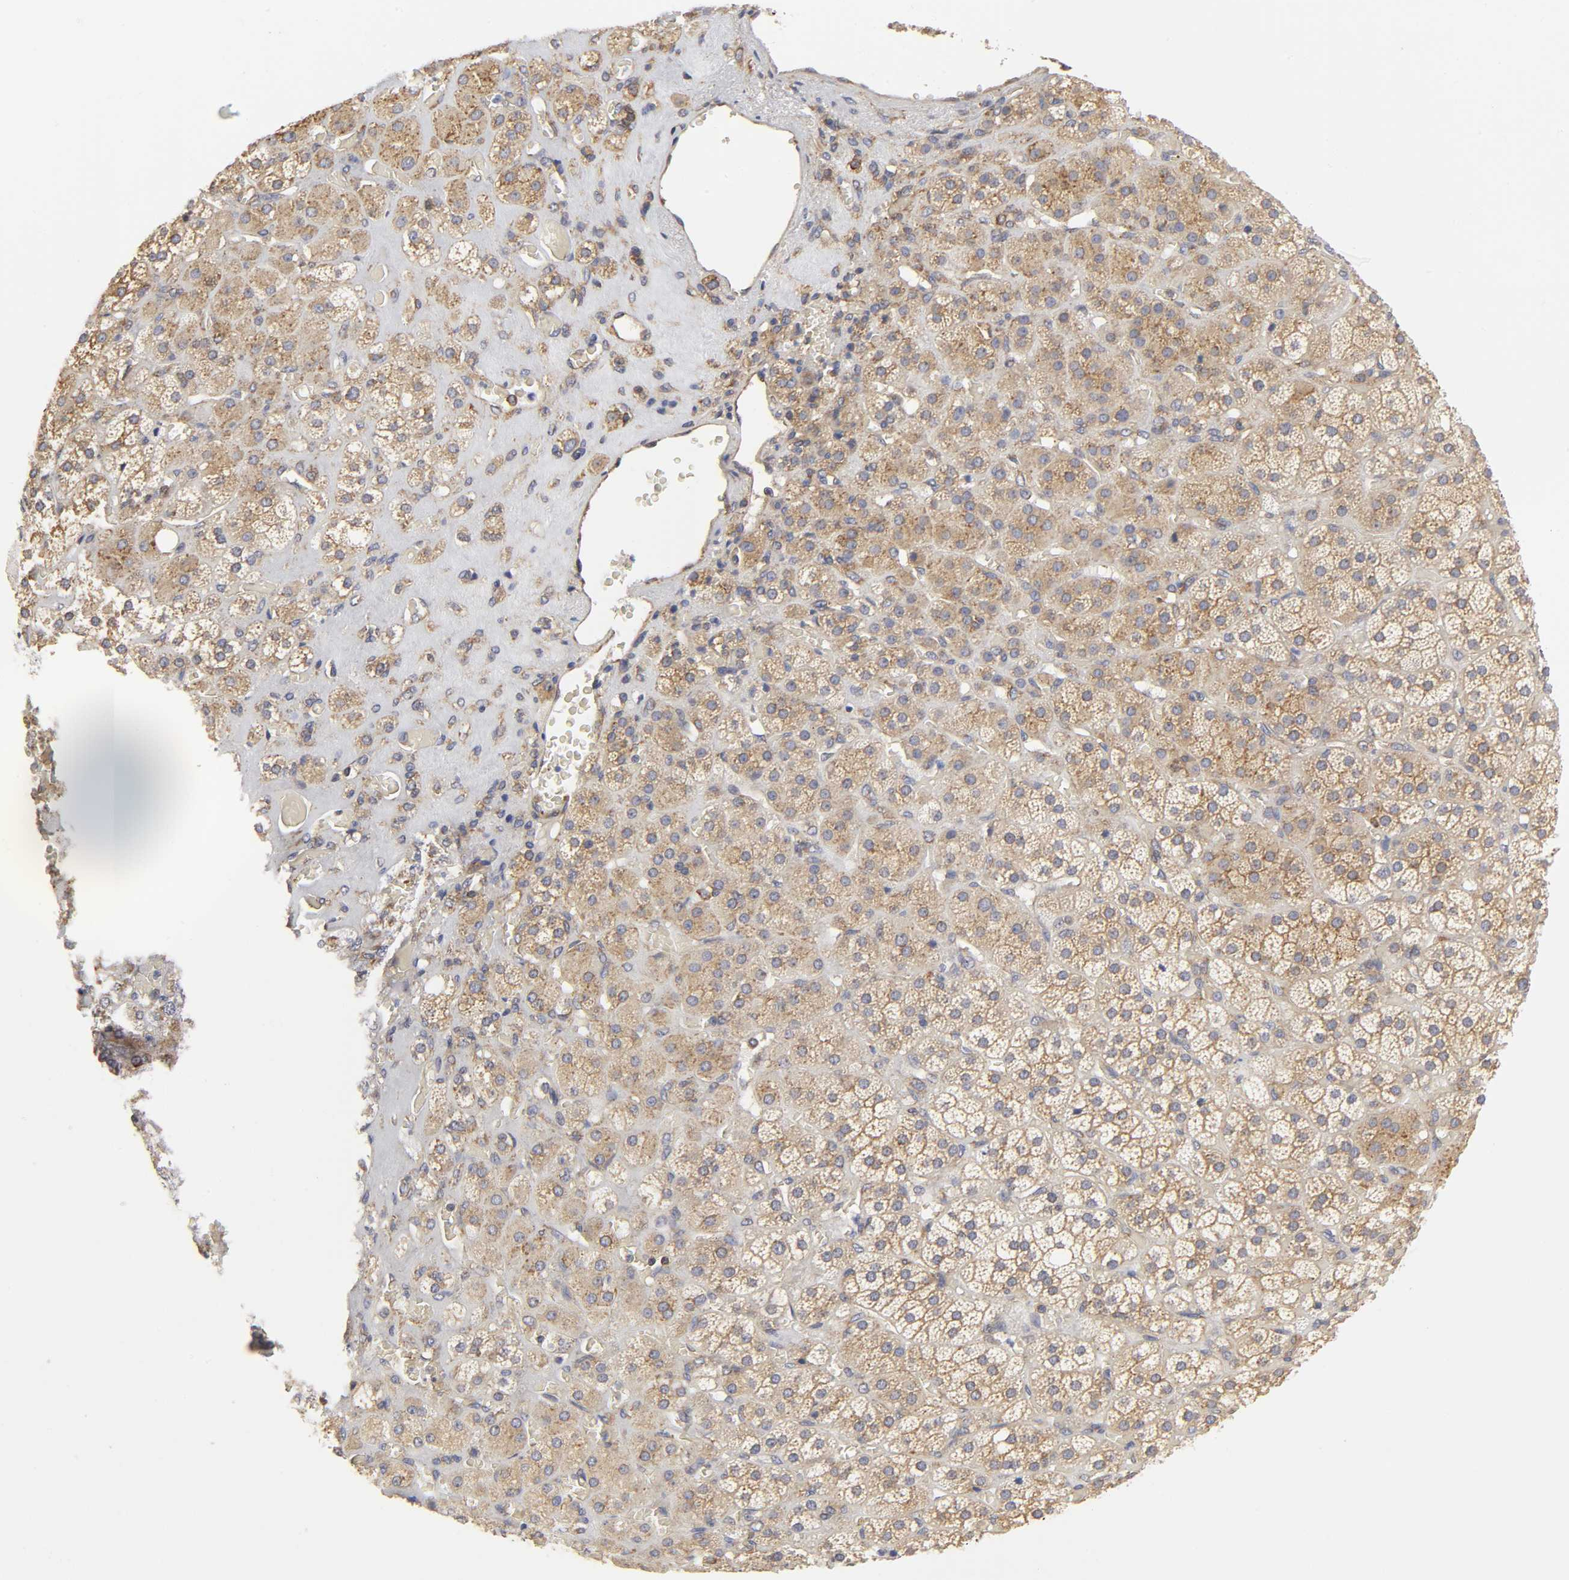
{"staining": {"intensity": "moderate", "quantity": ">75%", "location": "cytoplasmic/membranous"}, "tissue": "adrenal gland", "cell_type": "Glandular cells", "image_type": "normal", "snomed": [{"axis": "morphology", "description": "Normal tissue, NOS"}, {"axis": "topography", "description": "Adrenal gland"}], "caption": "A brown stain shows moderate cytoplasmic/membranous staining of a protein in glandular cells of unremarkable human adrenal gland. The protein of interest is shown in brown color, while the nuclei are stained blue.", "gene": "RPL14", "patient": {"sex": "female", "age": 71}}